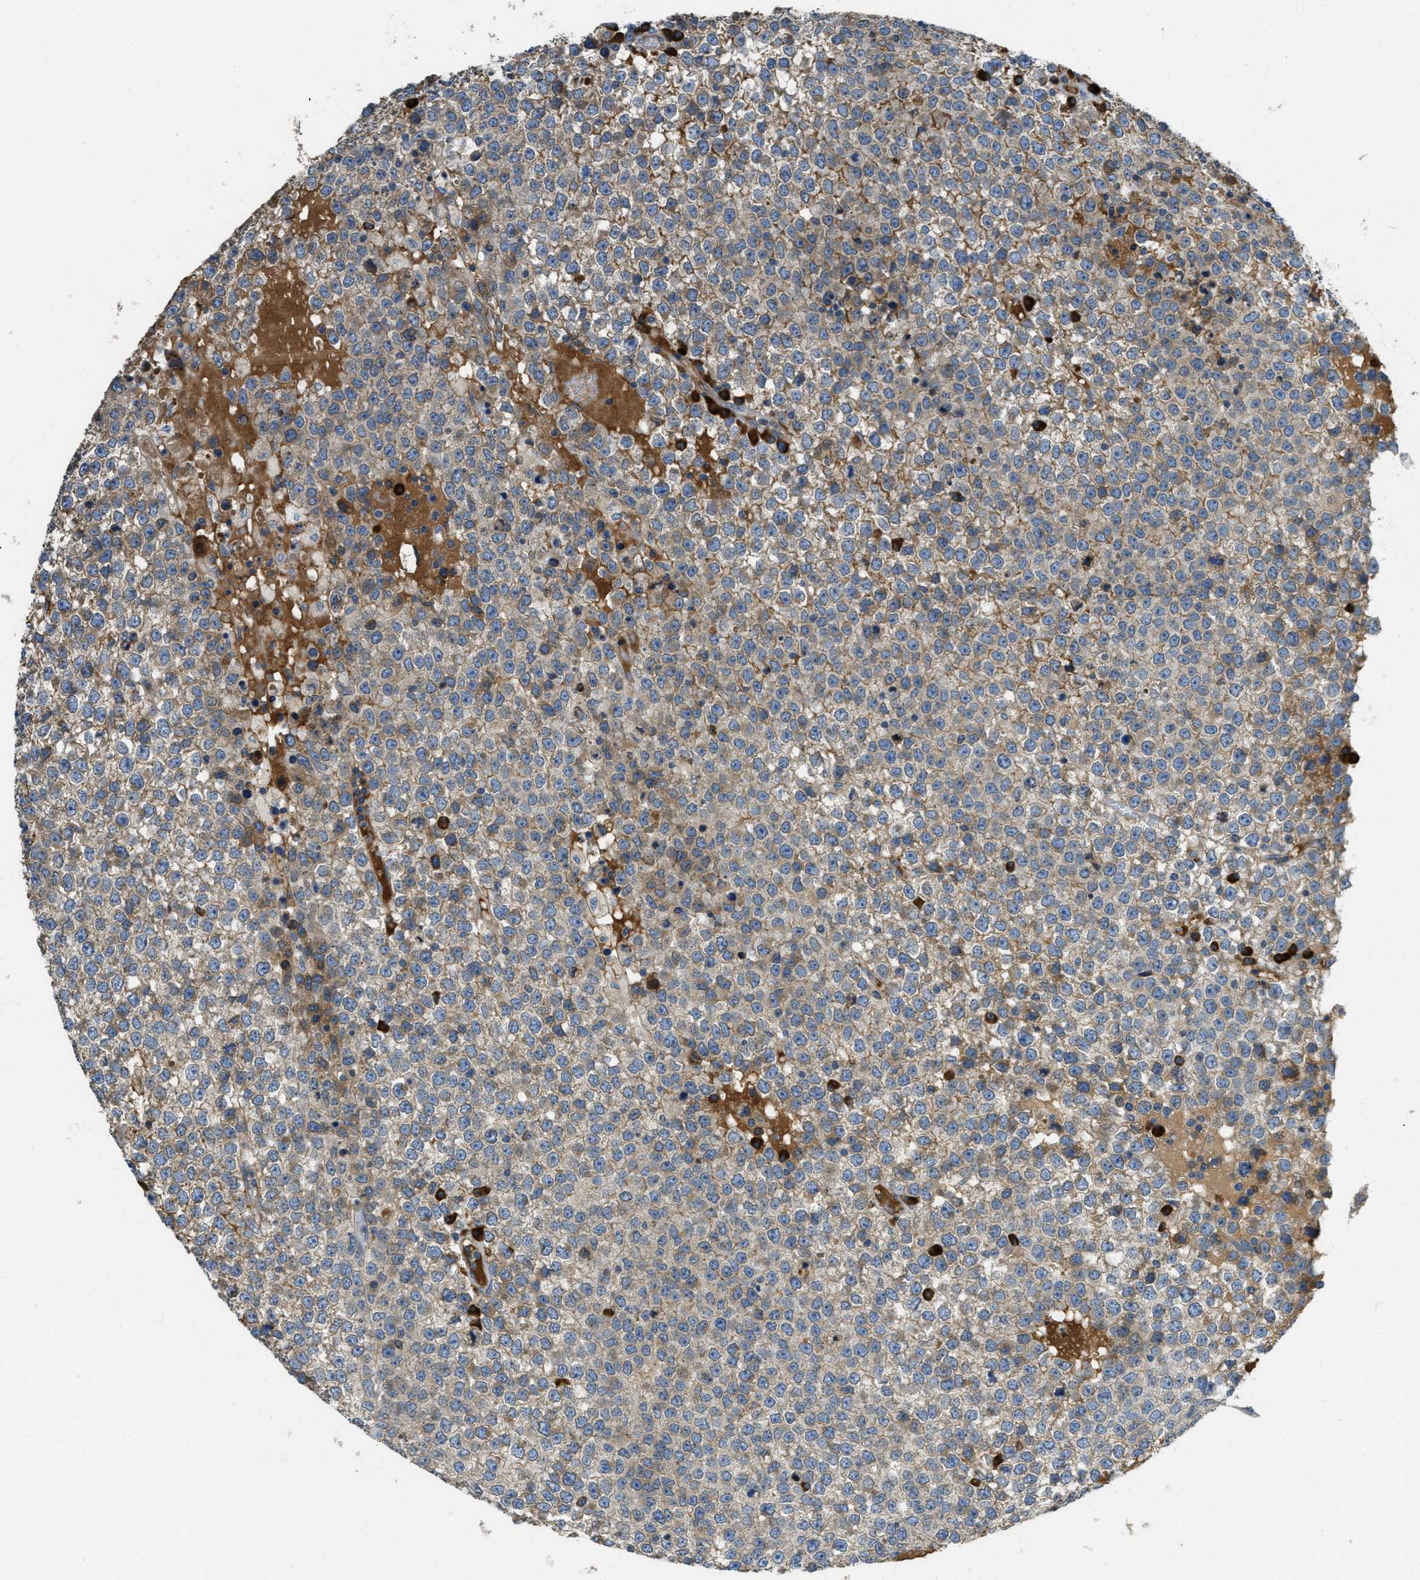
{"staining": {"intensity": "weak", "quantity": "25%-75%", "location": "cytoplasmic/membranous"}, "tissue": "testis cancer", "cell_type": "Tumor cells", "image_type": "cancer", "snomed": [{"axis": "morphology", "description": "Seminoma, NOS"}, {"axis": "topography", "description": "Testis"}], "caption": "IHC (DAB (3,3'-diaminobenzidine)) staining of testis seminoma demonstrates weak cytoplasmic/membranous protein expression in approximately 25%-75% of tumor cells. The protein is stained brown, and the nuclei are stained in blue (DAB (3,3'-diaminobenzidine) IHC with brightfield microscopy, high magnification).", "gene": "SSR1", "patient": {"sex": "male", "age": 65}}